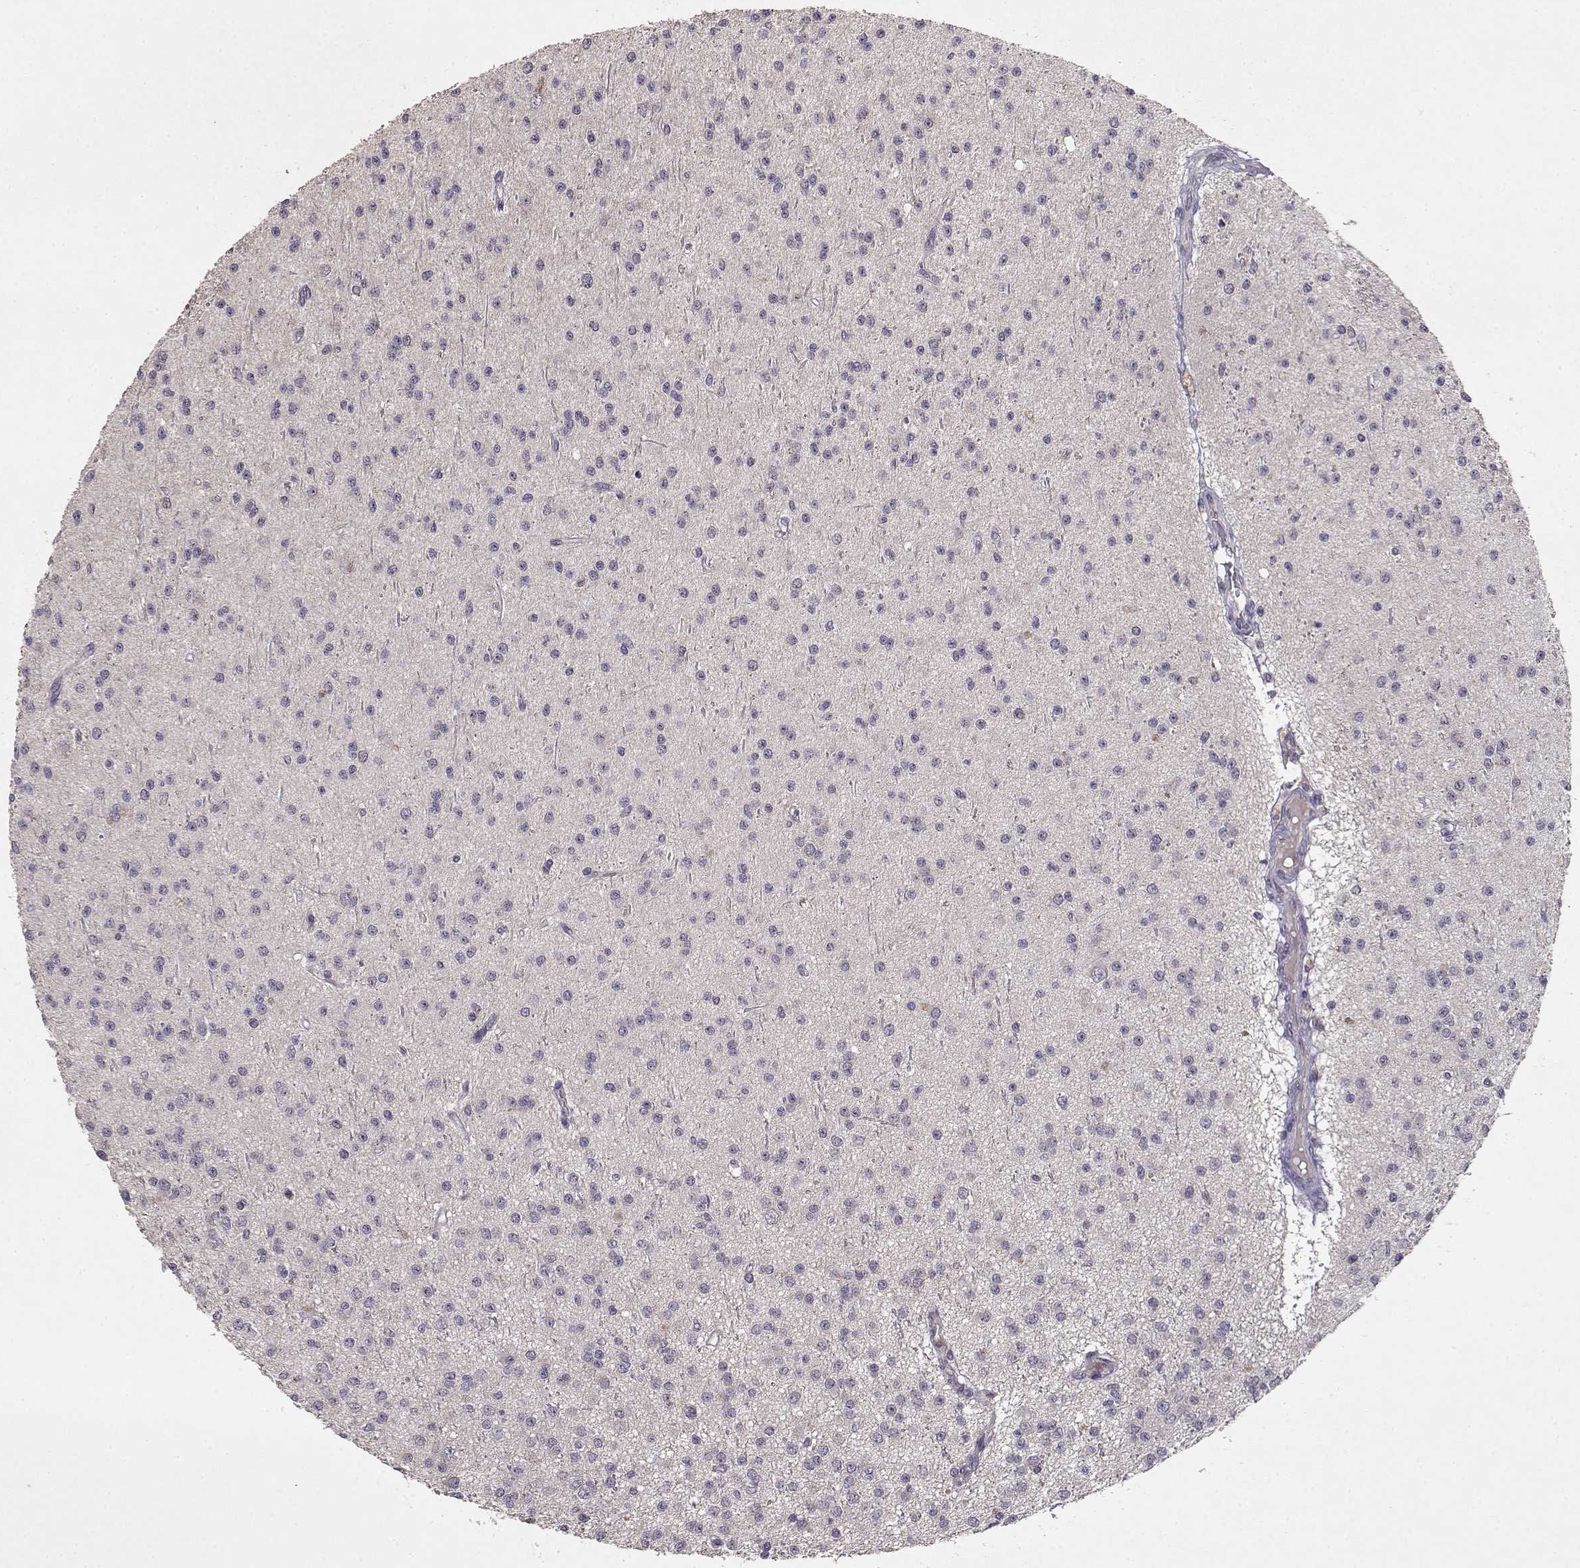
{"staining": {"intensity": "negative", "quantity": "none", "location": "none"}, "tissue": "glioma", "cell_type": "Tumor cells", "image_type": "cancer", "snomed": [{"axis": "morphology", "description": "Glioma, malignant, Low grade"}, {"axis": "topography", "description": "Brain"}], "caption": "Immunohistochemistry photomicrograph of human glioma stained for a protein (brown), which displays no expression in tumor cells.", "gene": "BMX", "patient": {"sex": "male", "age": 27}}